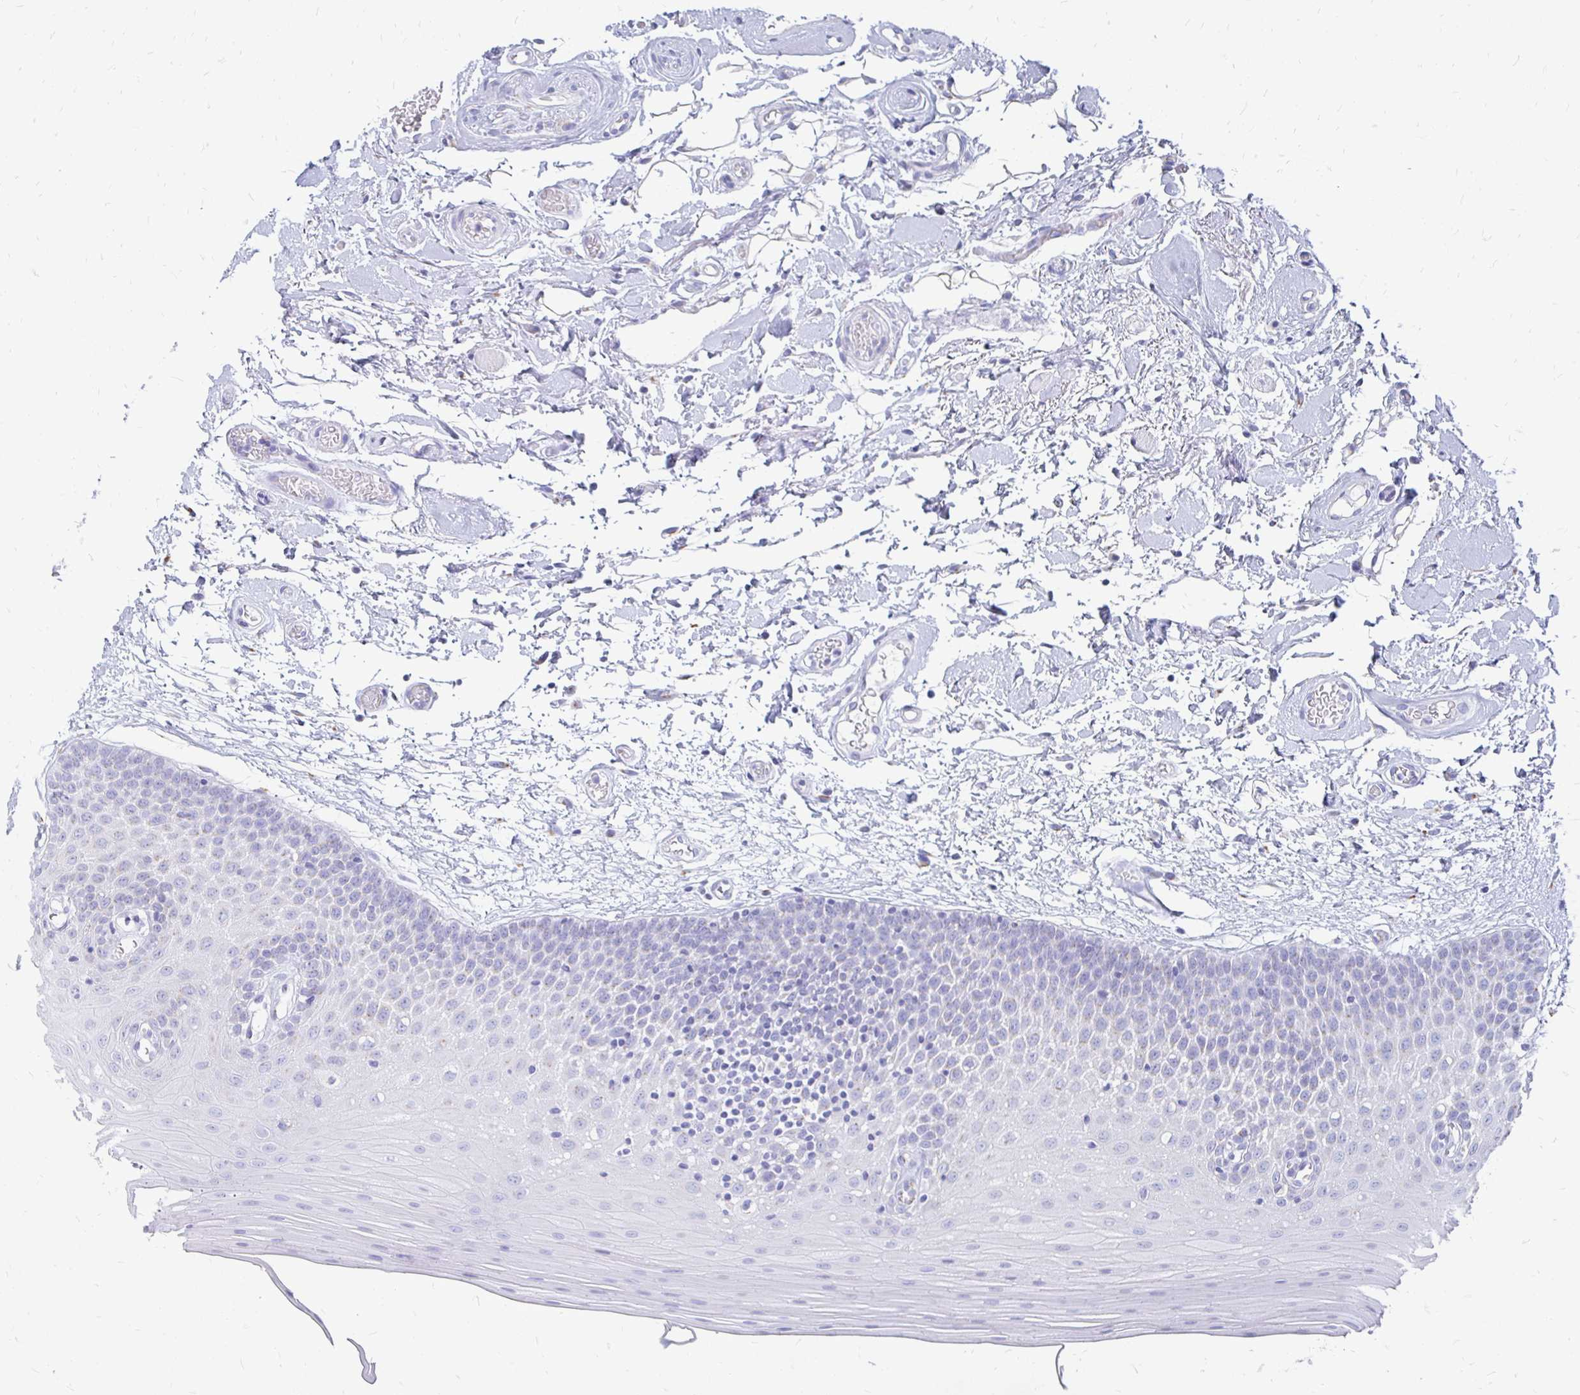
{"staining": {"intensity": "negative", "quantity": "none", "location": "none"}, "tissue": "oral mucosa", "cell_type": "Squamous epithelial cells", "image_type": "normal", "snomed": [{"axis": "morphology", "description": "Normal tissue, NOS"}, {"axis": "morphology", "description": "Squamous cell carcinoma, NOS"}, {"axis": "topography", "description": "Oral tissue"}, {"axis": "topography", "description": "Tounge, NOS"}, {"axis": "topography", "description": "Head-Neck"}], "caption": "High magnification brightfield microscopy of benign oral mucosa stained with DAB (3,3'-diaminobenzidine) (brown) and counterstained with hematoxylin (blue): squamous epithelial cells show no significant staining.", "gene": "PAGE4", "patient": {"sex": "male", "age": 62}}